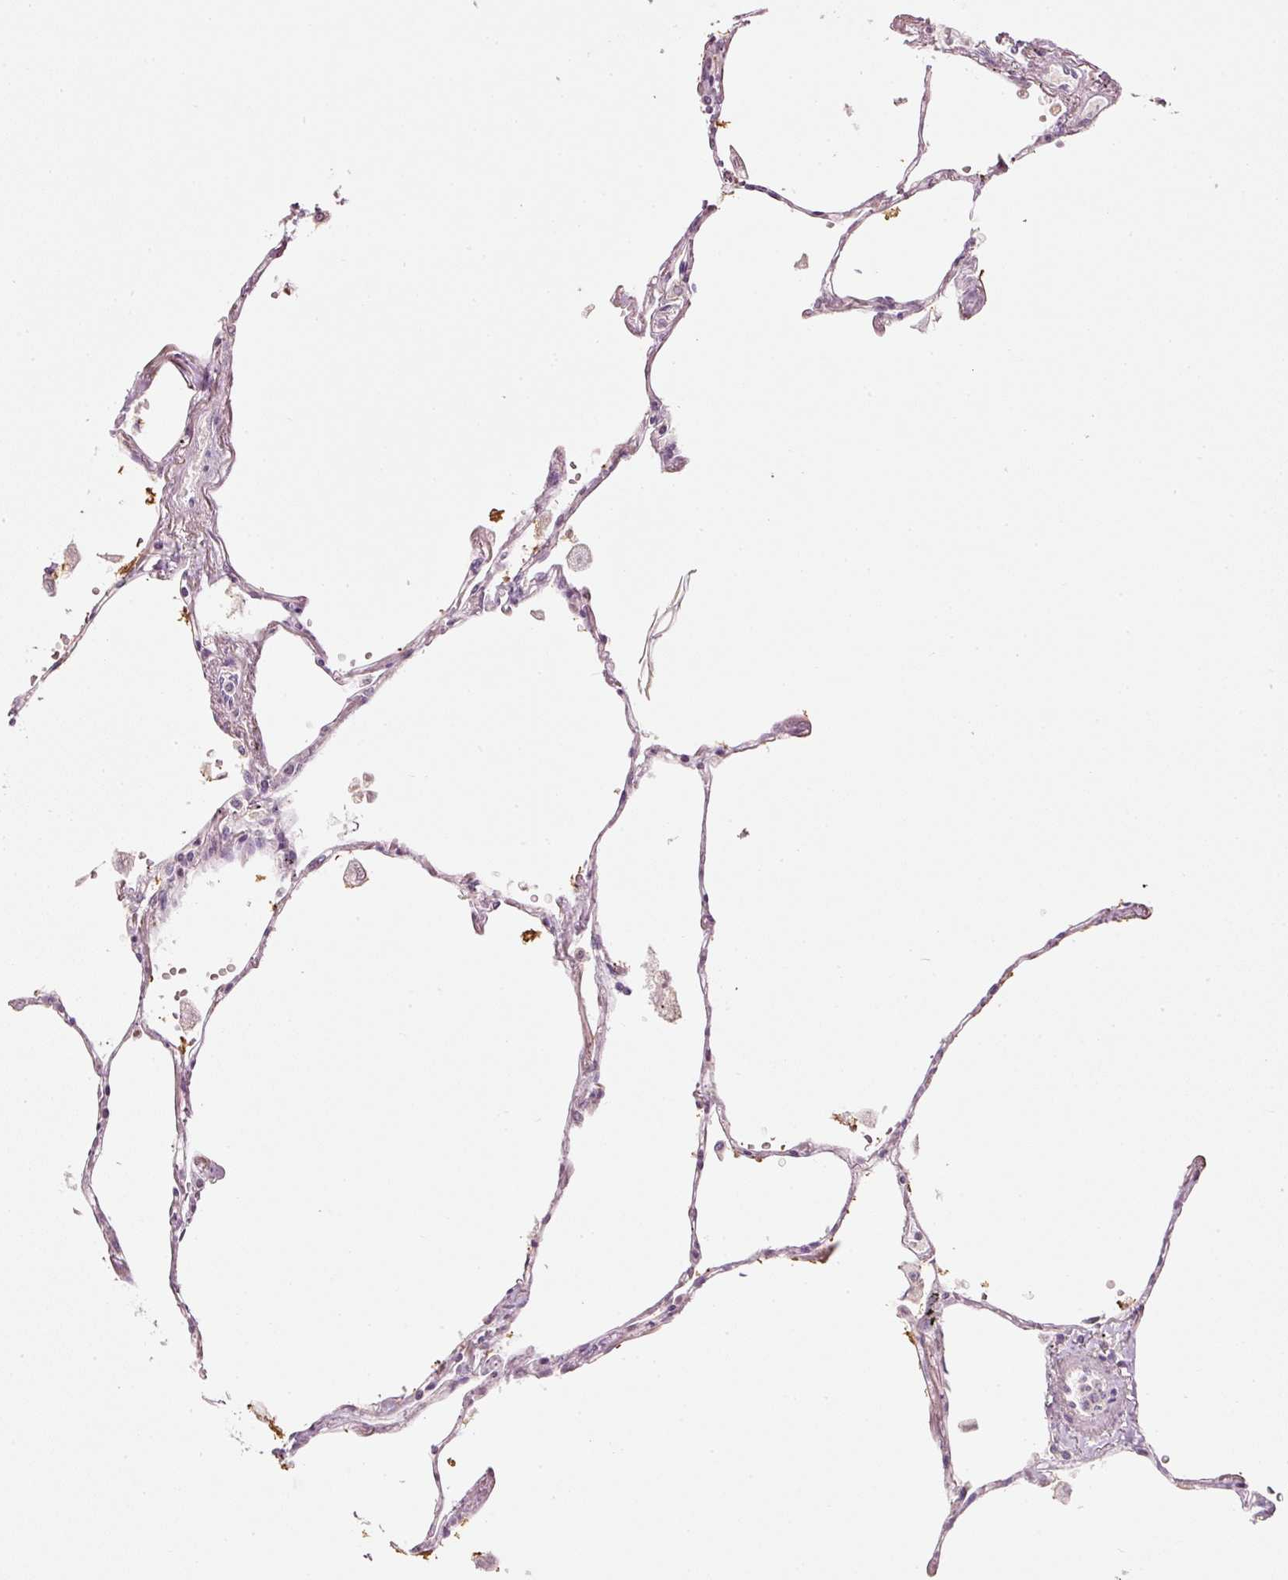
{"staining": {"intensity": "weak", "quantity": "<25%", "location": "cytoplasmic/membranous"}, "tissue": "lung", "cell_type": "Alveolar cells", "image_type": "normal", "snomed": [{"axis": "morphology", "description": "Normal tissue, NOS"}, {"axis": "topography", "description": "Lung"}], "caption": "Alveolar cells are negative for protein expression in normal human lung.", "gene": "CDC20B", "patient": {"sex": "female", "age": 67}}